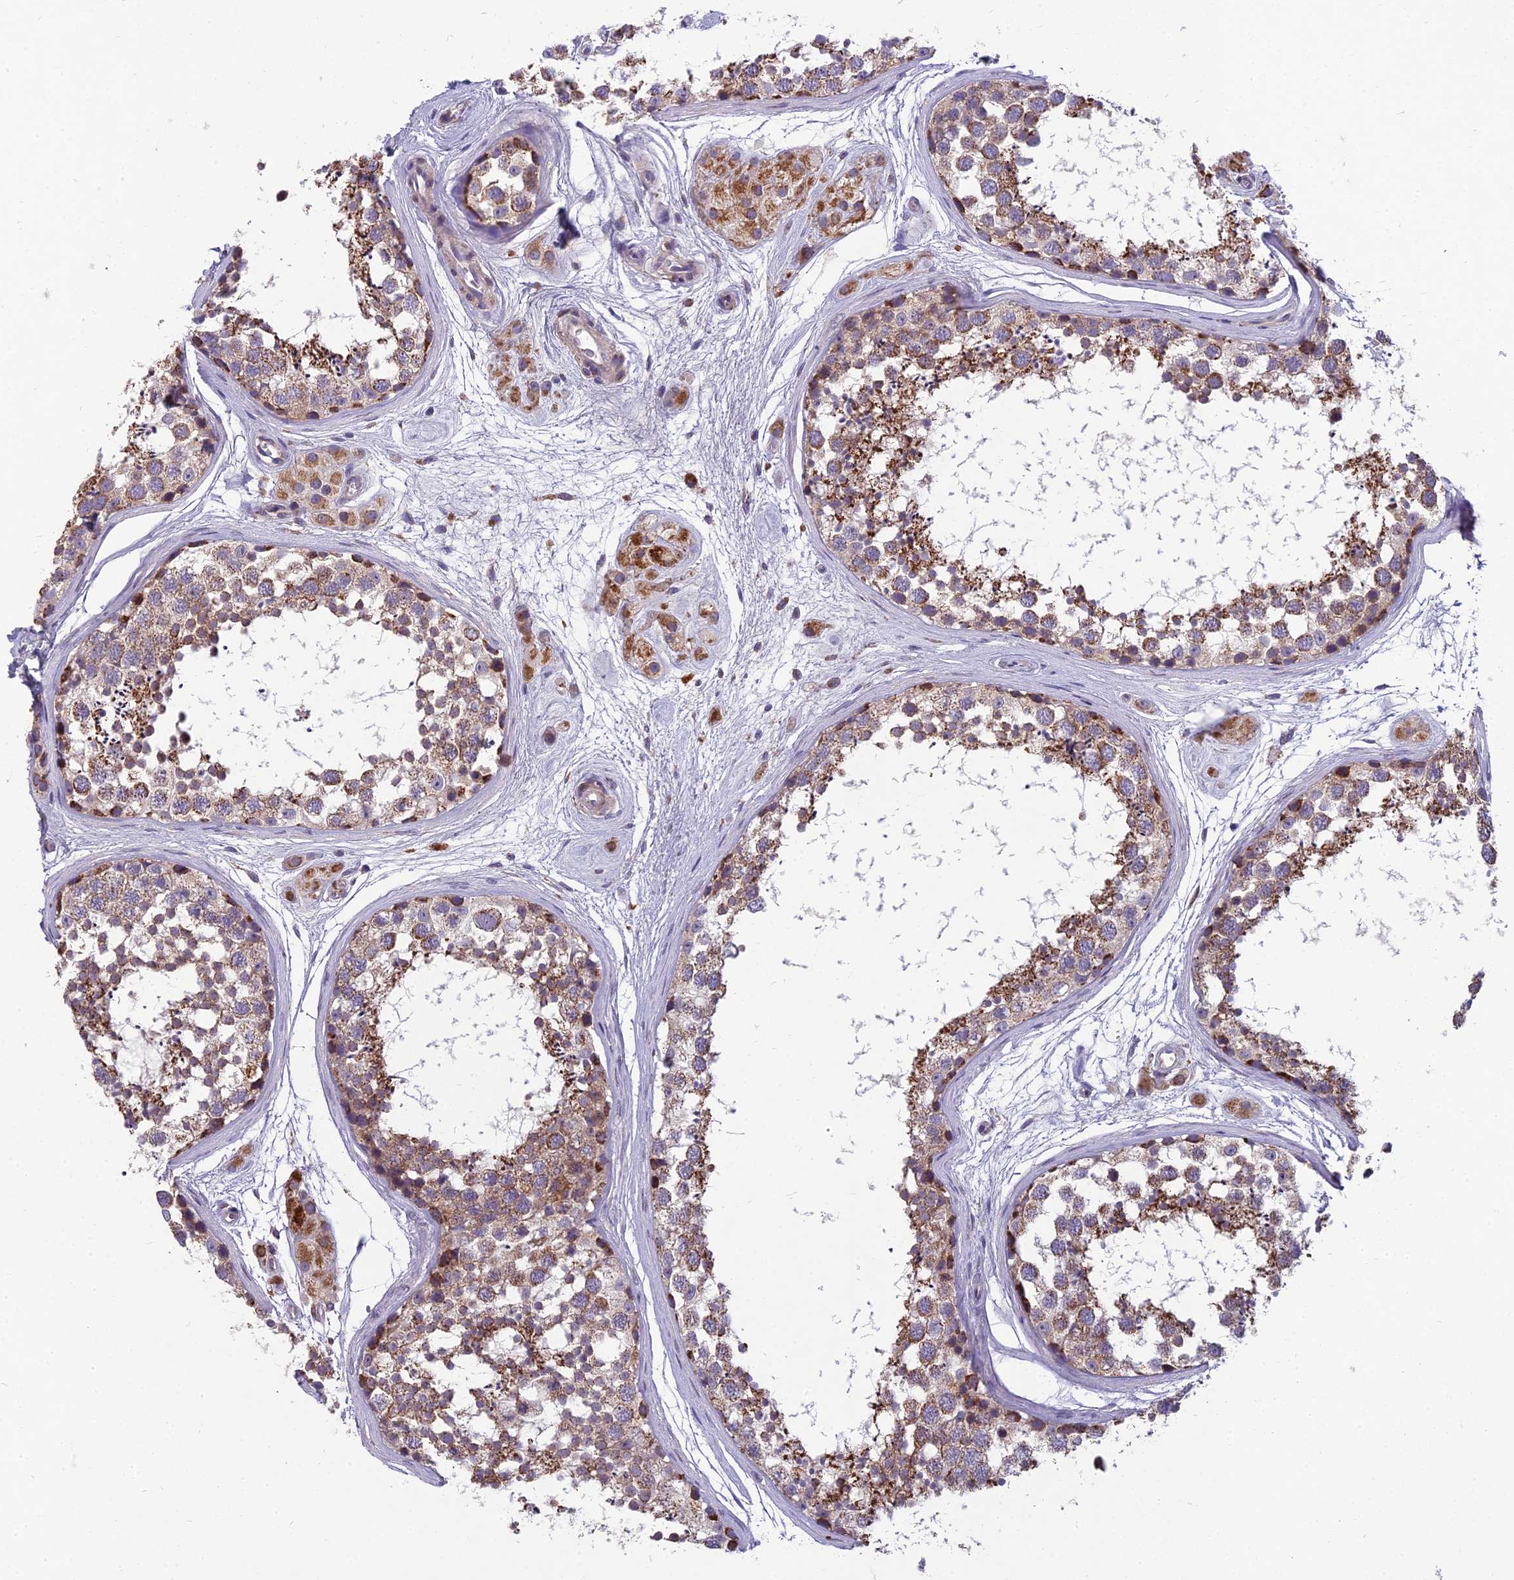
{"staining": {"intensity": "moderate", "quantity": ">75%", "location": "cytoplasmic/membranous"}, "tissue": "testis", "cell_type": "Cells in seminiferous ducts", "image_type": "normal", "snomed": [{"axis": "morphology", "description": "Normal tissue, NOS"}, {"axis": "topography", "description": "Testis"}], "caption": "High-magnification brightfield microscopy of unremarkable testis stained with DAB (3,3'-diaminobenzidine) (brown) and counterstained with hematoxylin (blue). cells in seminiferous ducts exhibit moderate cytoplasmic/membranous staining is present in about>75% of cells.", "gene": "ENSG00000188897", "patient": {"sex": "male", "age": 56}}